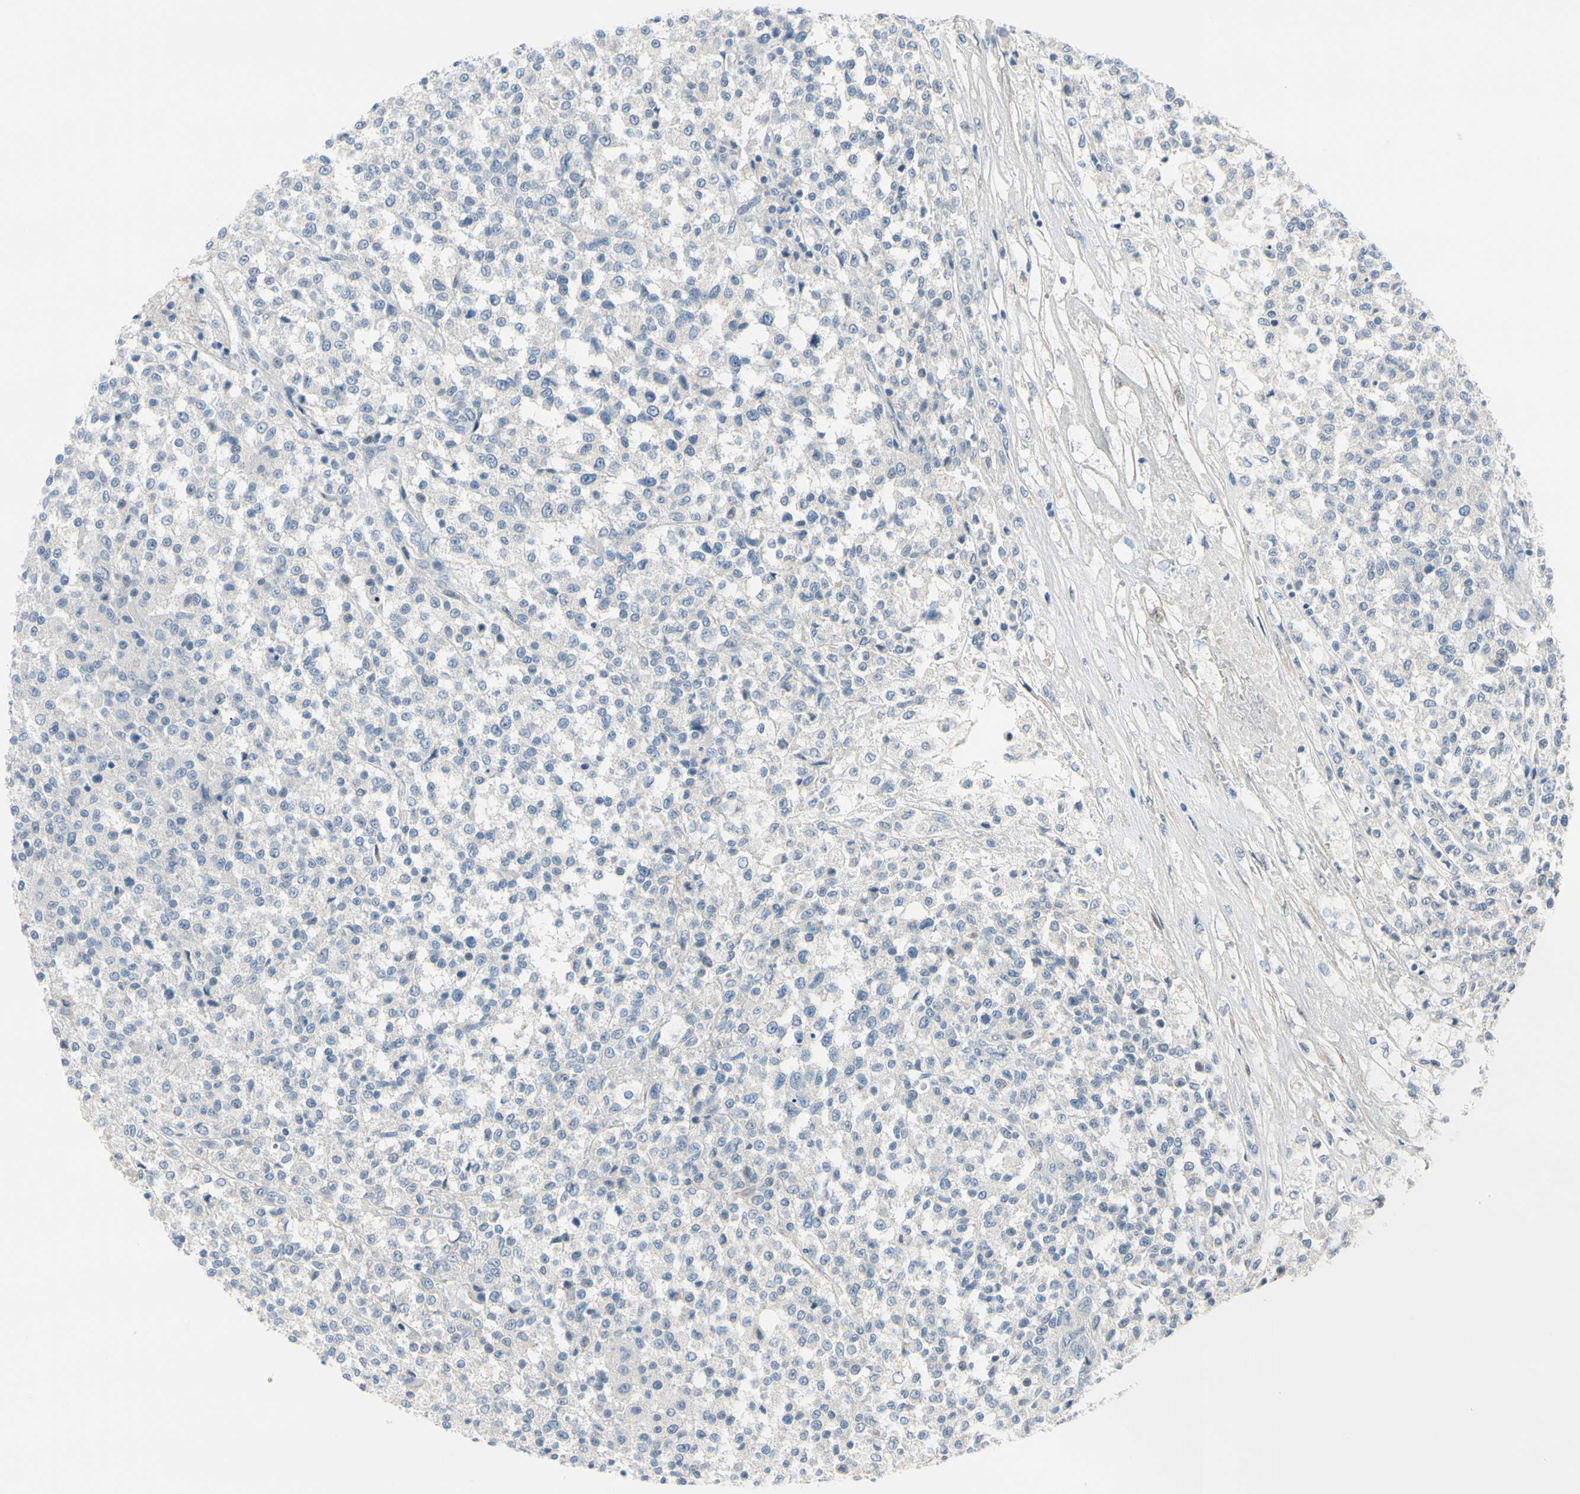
{"staining": {"intensity": "negative", "quantity": "none", "location": "none"}, "tissue": "testis cancer", "cell_type": "Tumor cells", "image_type": "cancer", "snomed": [{"axis": "morphology", "description": "Seminoma, NOS"}, {"axis": "topography", "description": "Testis"}], "caption": "A histopathology image of testis cancer stained for a protein demonstrates no brown staining in tumor cells. (DAB IHC with hematoxylin counter stain).", "gene": "FHL2", "patient": {"sex": "male", "age": 59}}